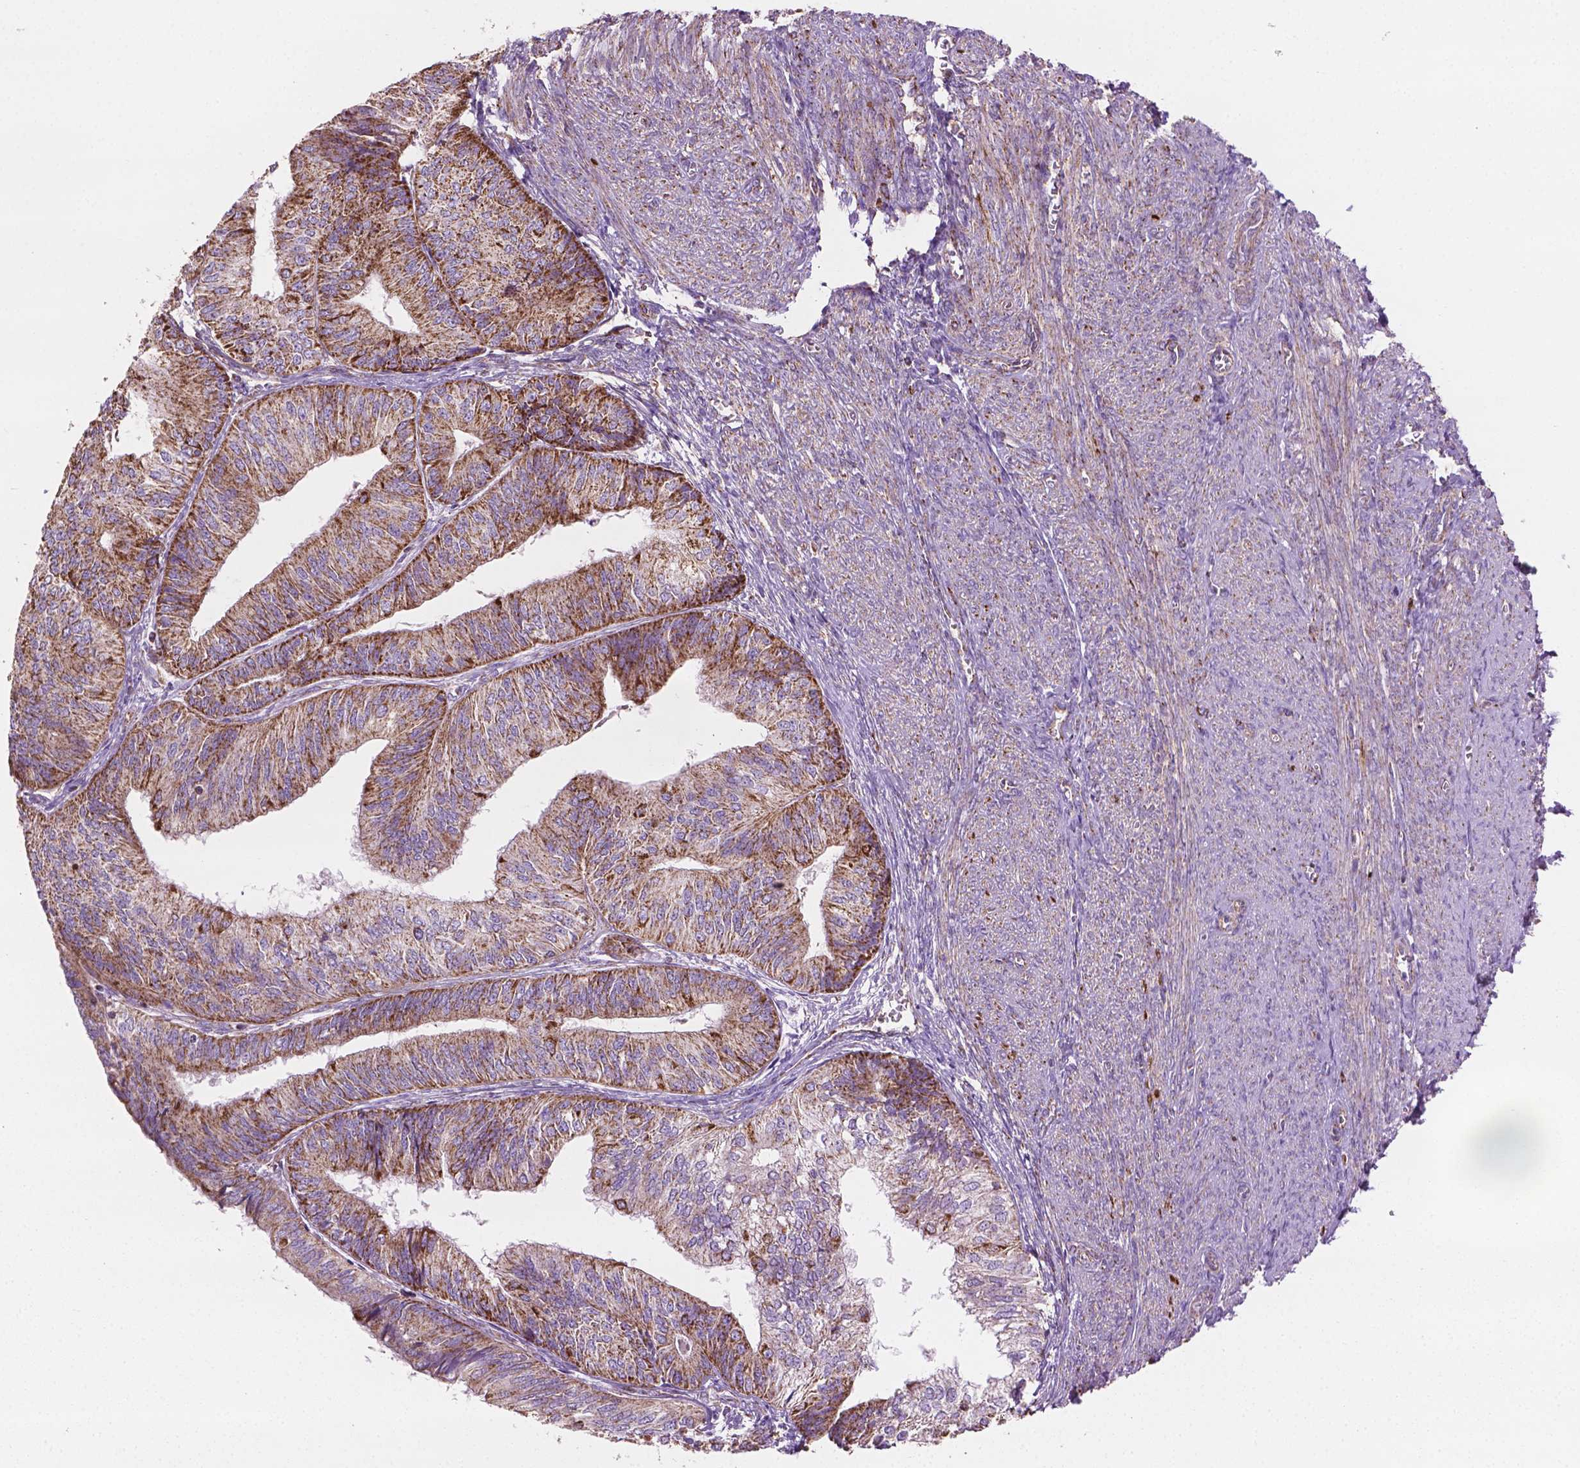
{"staining": {"intensity": "moderate", "quantity": ">75%", "location": "cytoplasmic/membranous"}, "tissue": "endometrial cancer", "cell_type": "Tumor cells", "image_type": "cancer", "snomed": [{"axis": "morphology", "description": "Adenocarcinoma, NOS"}, {"axis": "topography", "description": "Endometrium"}], "caption": "IHC (DAB) staining of endometrial adenocarcinoma shows moderate cytoplasmic/membranous protein positivity in approximately >75% of tumor cells.", "gene": "PIBF1", "patient": {"sex": "female", "age": 58}}